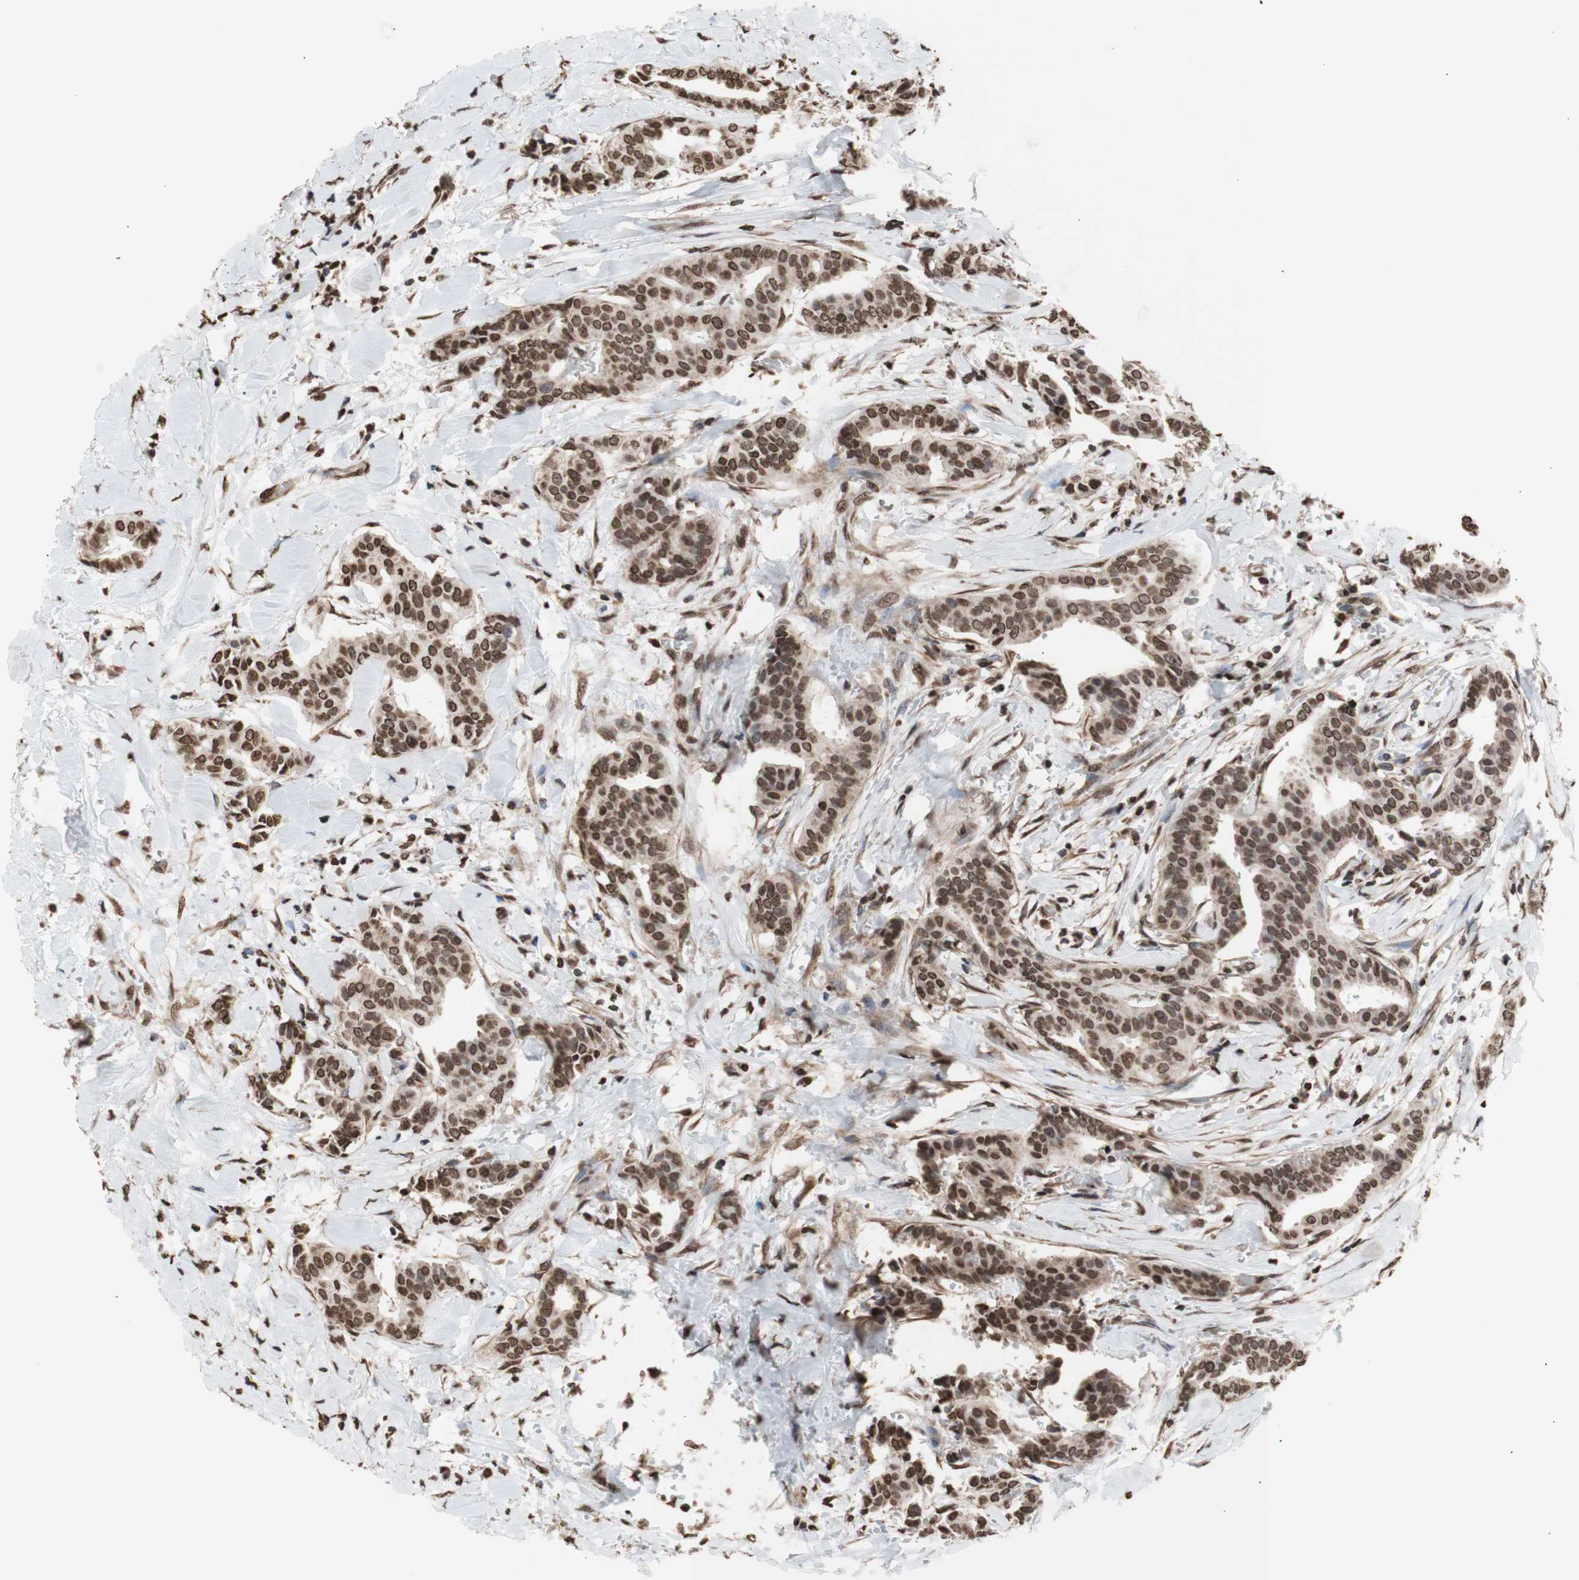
{"staining": {"intensity": "moderate", "quantity": ">75%", "location": "cytoplasmic/membranous,nuclear"}, "tissue": "head and neck cancer", "cell_type": "Tumor cells", "image_type": "cancer", "snomed": [{"axis": "morphology", "description": "Adenocarcinoma, NOS"}, {"axis": "topography", "description": "Salivary gland"}, {"axis": "topography", "description": "Head-Neck"}], "caption": "There is medium levels of moderate cytoplasmic/membranous and nuclear staining in tumor cells of adenocarcinoma (head and neck), as demonstrated by immunohistochemical staining (brown color).", "gene": "SNAI2", "patient": {"sex": "female", "age": 59}}